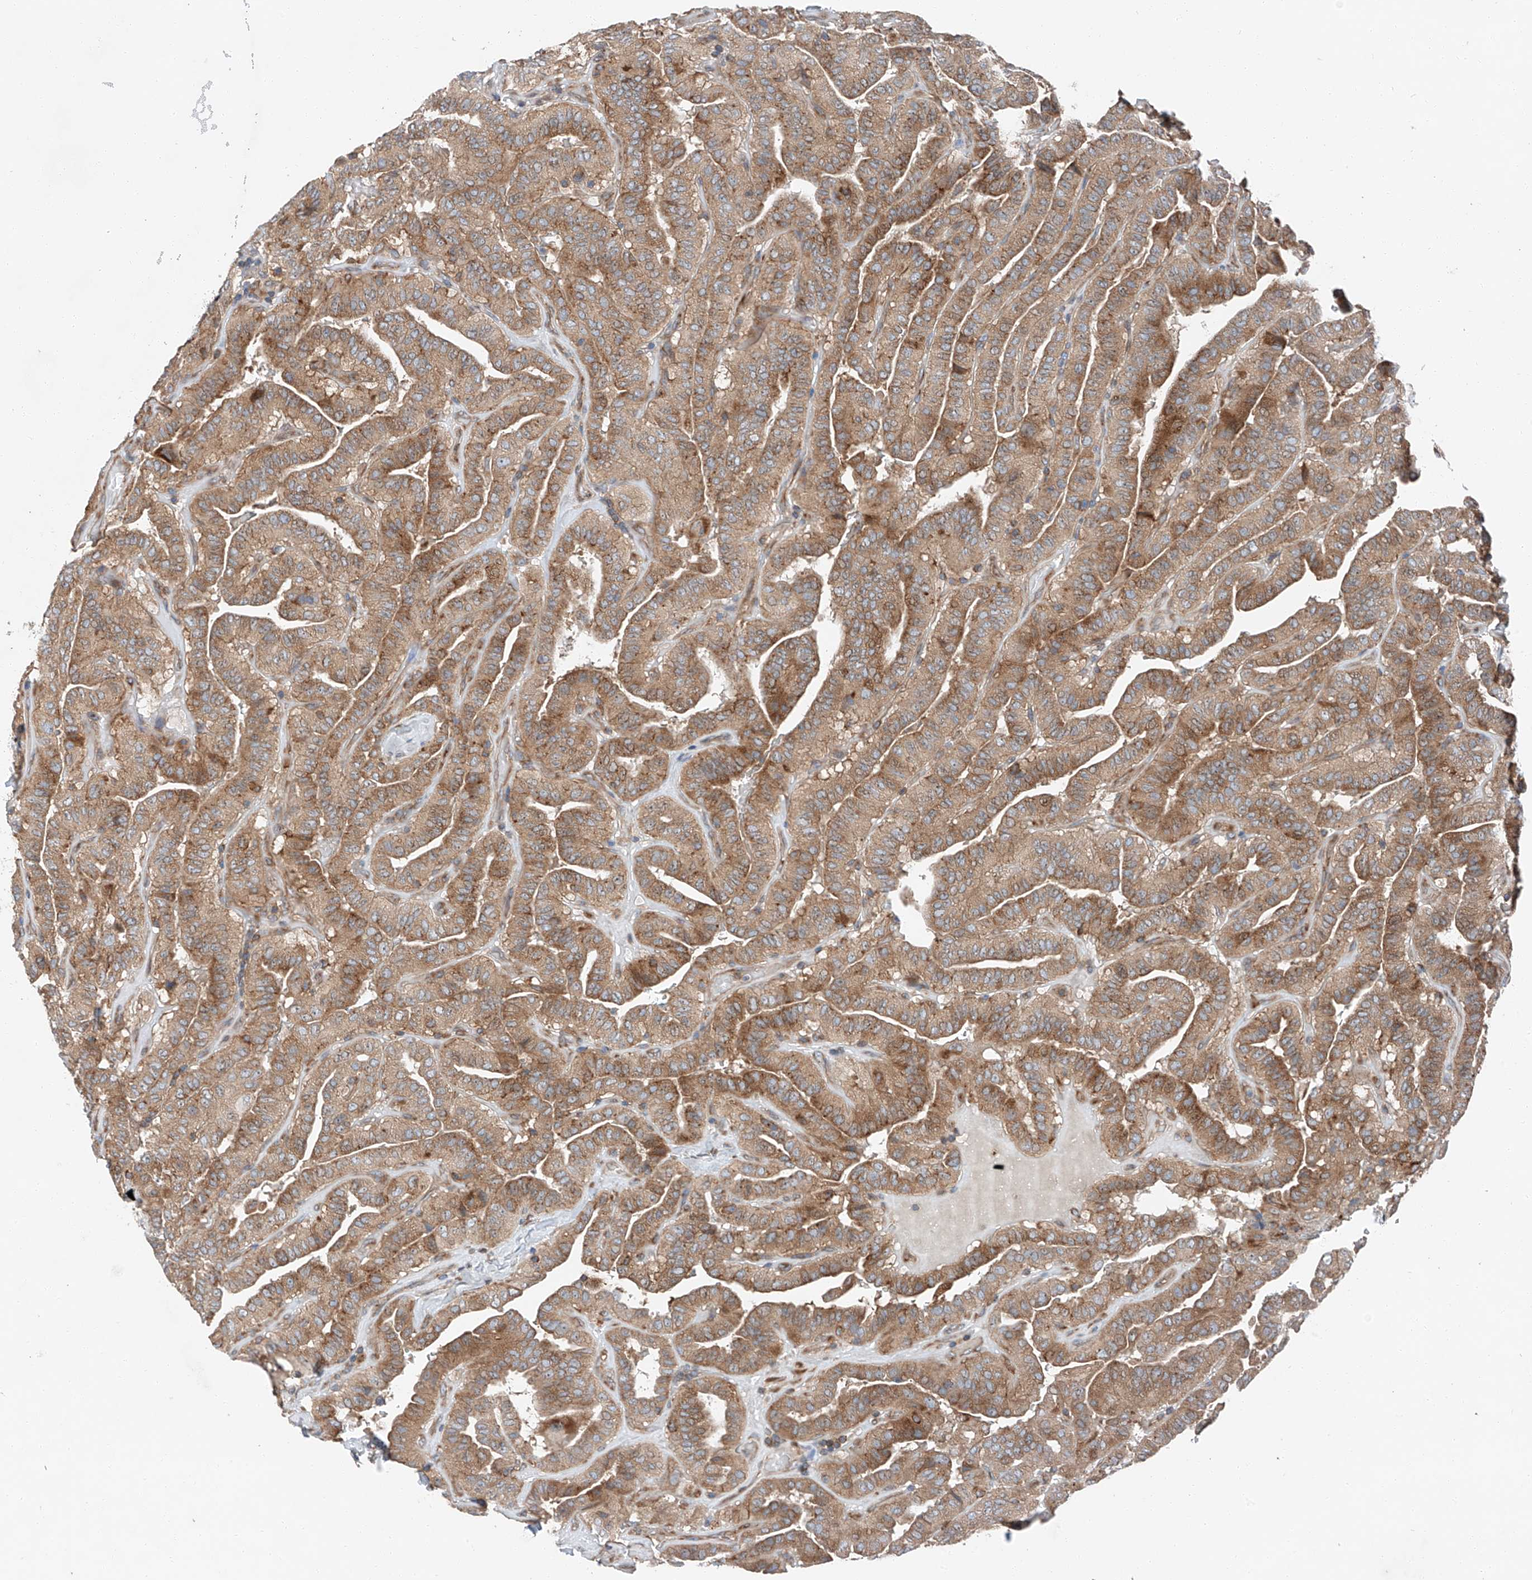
{"staining": {"intensity": "moderate", "quantity": ">75%", "location": "cytoplasmic/membranous"}, "tissue": "thyroid cancer", "cell_type": "Tumor cells", "image_type": "cancer", "snomed": [{"axis": "morphology", "description": "Papillary adenocarcinoma, NOS"}, {"axis": "topography", "description": "Thyroid gland"}], "caption": "Immunohistochemistry (DAB (3,3'-diaminobenzidine)) staining of human thyroid cancer (papillary adenocarcinoma) exhibits moderate cytoplasmic/membranous protein staining in approximately >75% of tumor cells. The staining was performed using DAB (3,3'-diaminobenzidine), with brown indicating positive protein expression. Nuclei are stained blue with hematoxylin.", "gene": "ZC3H15", "patient": {"sex": "male", "age": 77}}